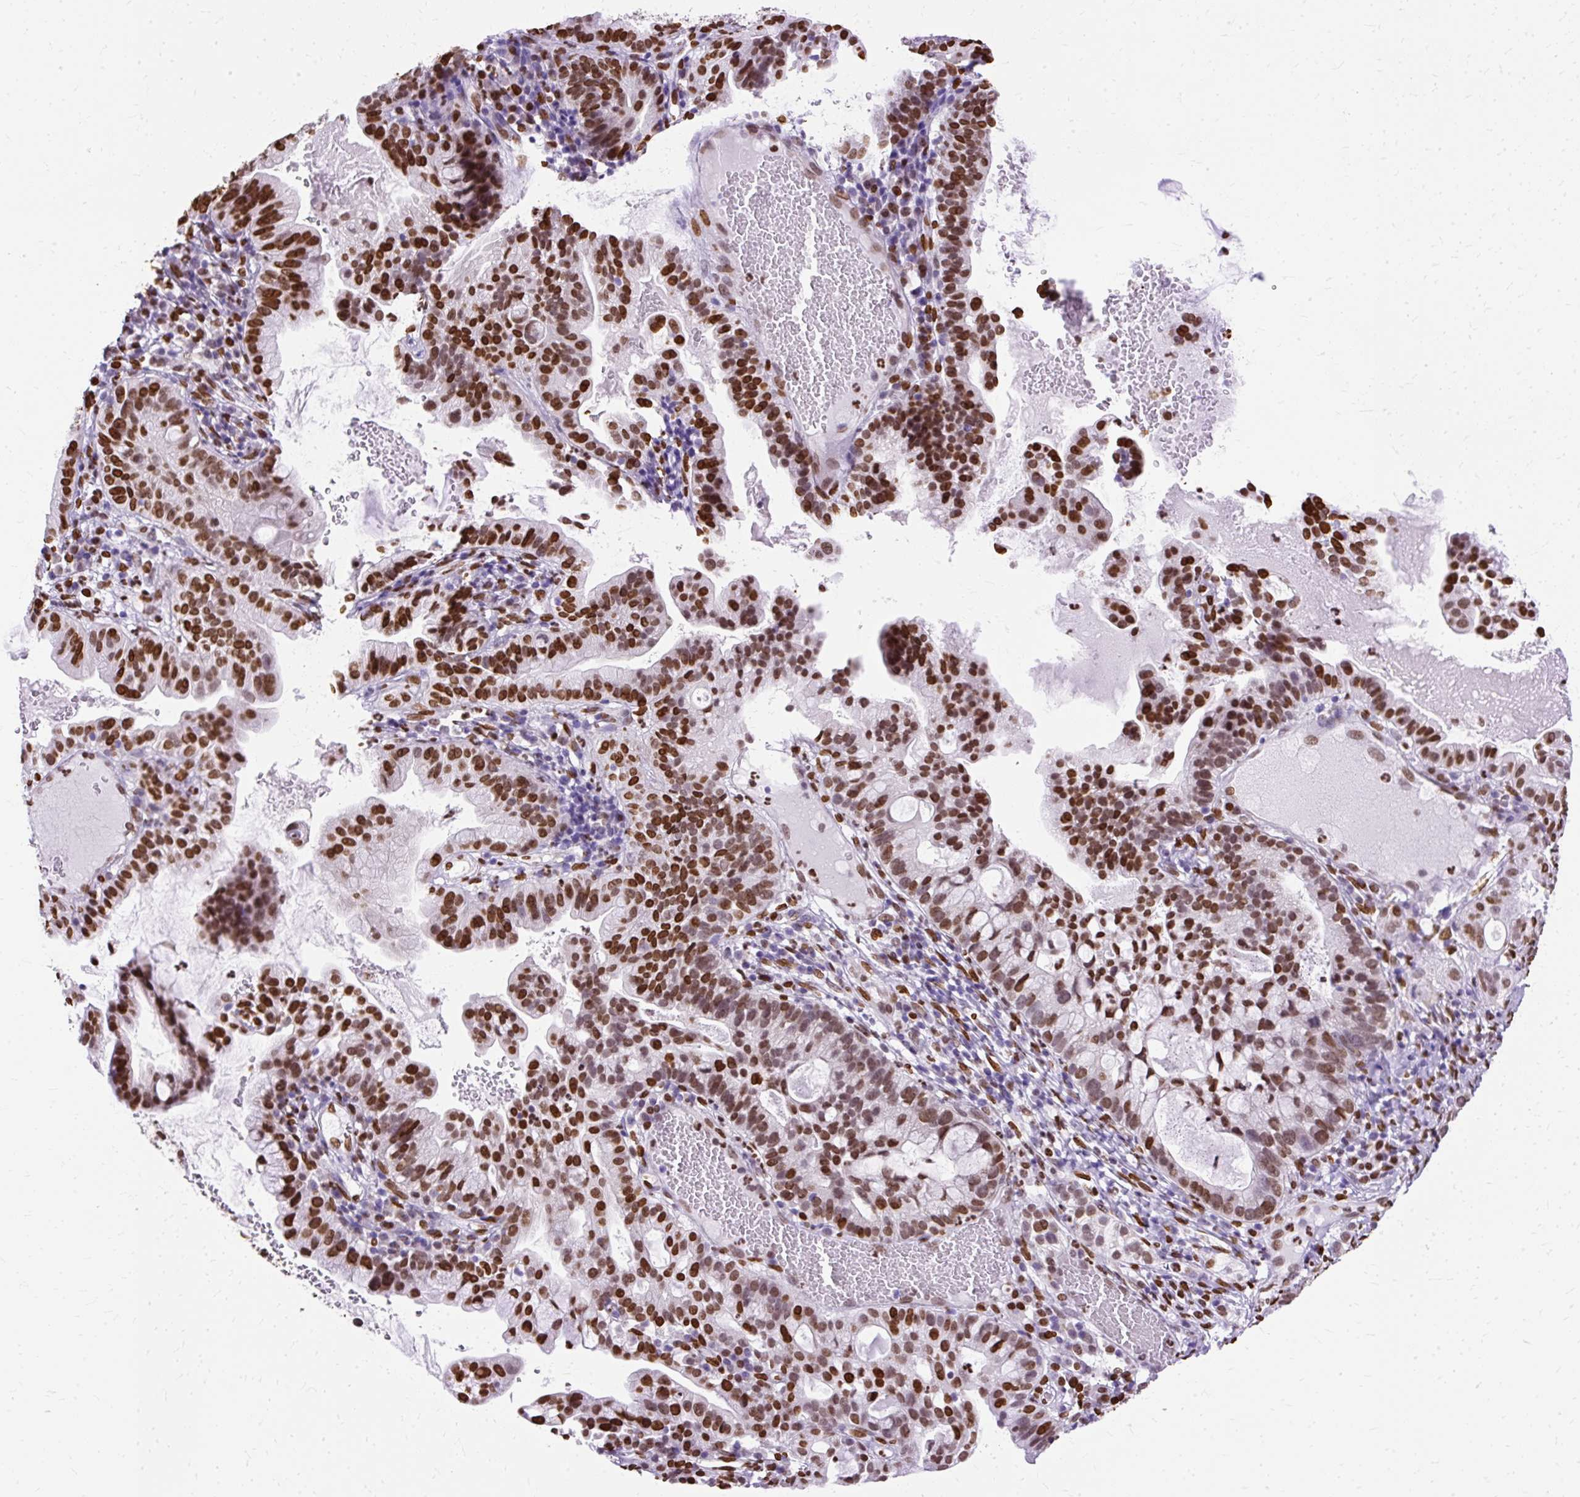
{"staining": {"intensity": "strong", "quantity": ">75%", "location": "nuclear"}, "tissue": "cervical cancer", "cell_type": "Tumor cells", "image_type": "cancer", "snomed": [{"axis": "morphology", "description": "Adenocarcinoma, NOS"}, {"axis": "topography", "description": "Cervix"}], "caption": "DAB (3,3'-diaminobenzidine) immunohistochemical staining of human cervical cancer (adenocarcinoma) reveals strong nuclear protein expression in approximately >75% of tumor cells.", "gene": "TMEM184C", "patient": {"sex": "female", "age": 41}}